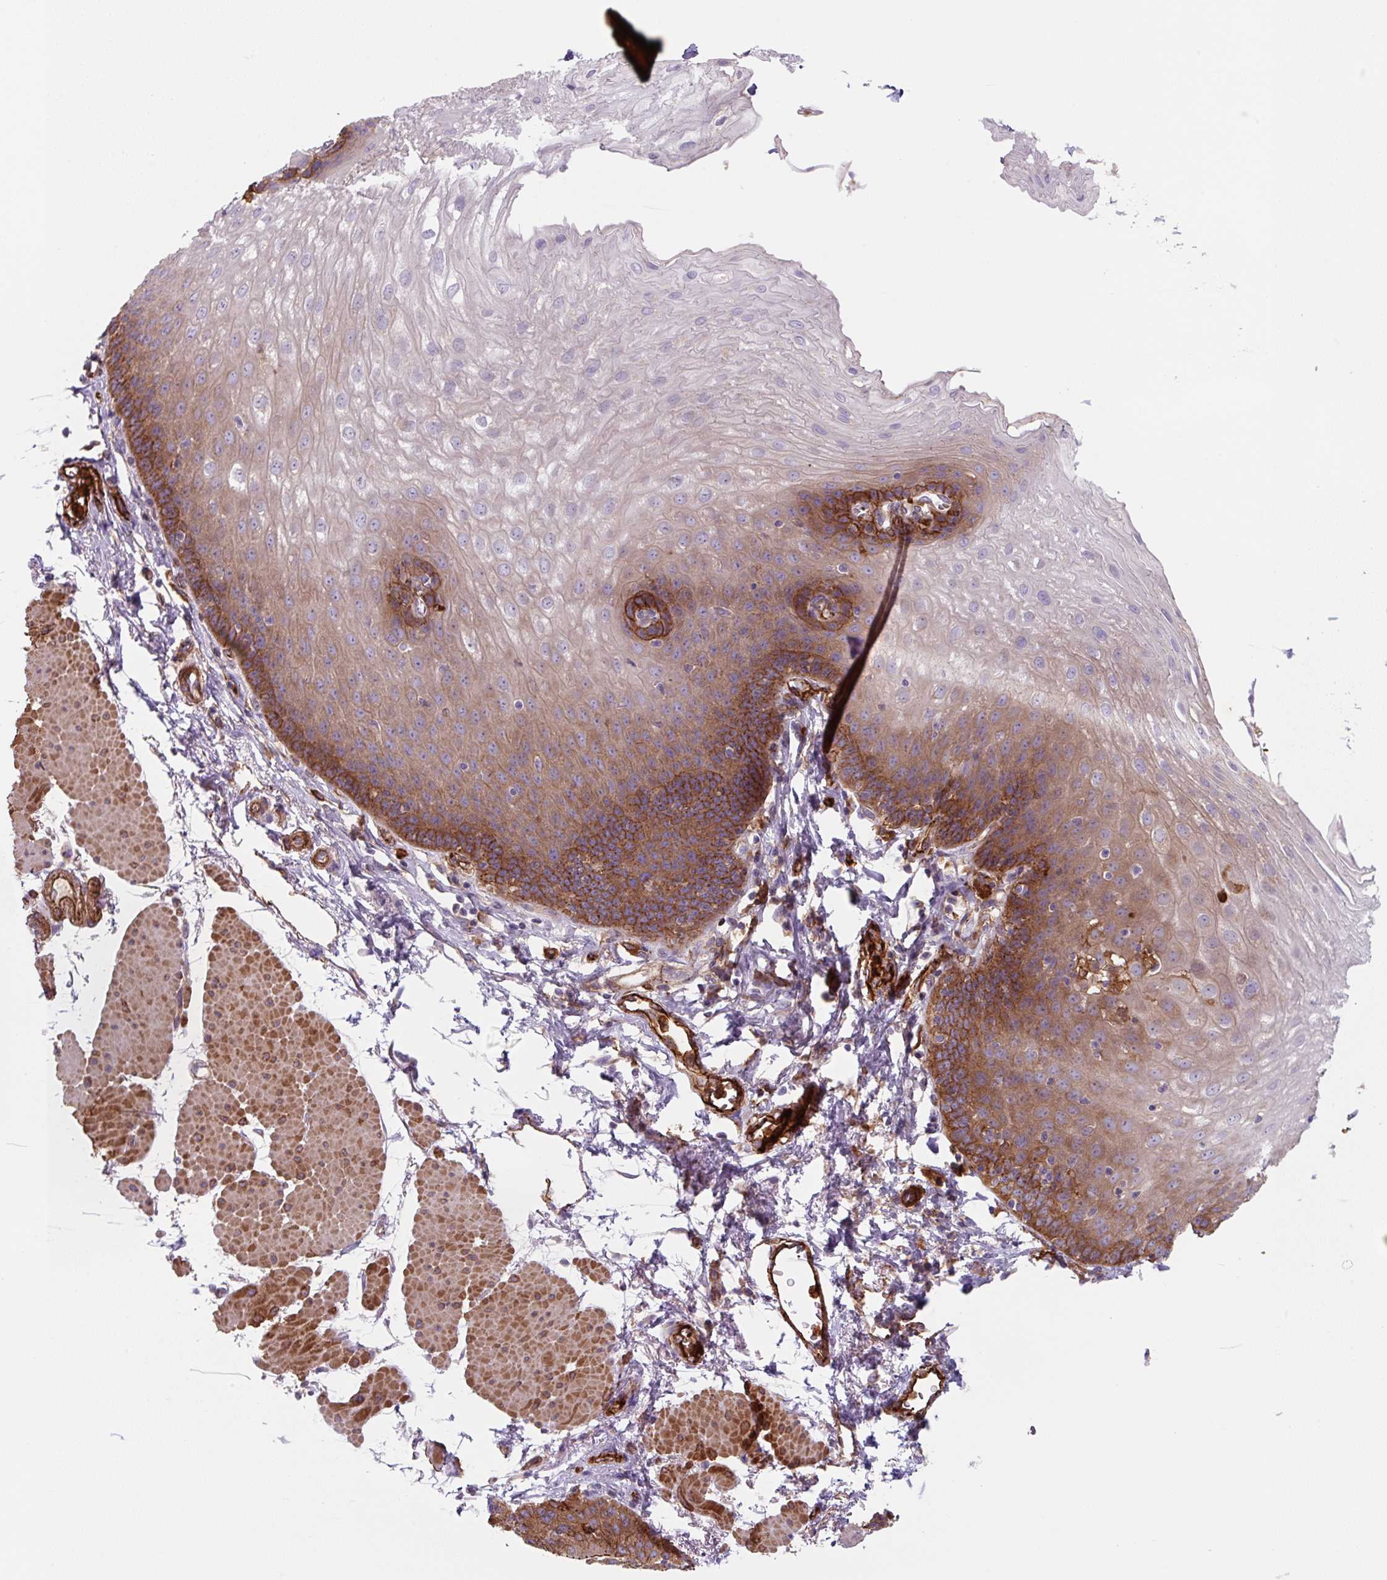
{"staining": {"intensity": "strong", "quantity": "<25%", "location": "cytoplasmic/membranous"}, "tissue": "esophagus", "cell_type": "Squamous epithelial cells", "image_type": "normal", "snomed": [{"axis": "morphology", "description": "Normal tissue, NOS"}, {"axis": "topography", "description": "Esophagus"}], "caption": "IHC of benign esophagus reveals medium levels of strong cytoplasmic/membranous expression in approximately <25% of squamous epithelial cells. (brown staining indicates protein expression, while blue staining denotes nuclei).", "gene": "DHFR2", "patient": {"sex": "female", "age": 81}}